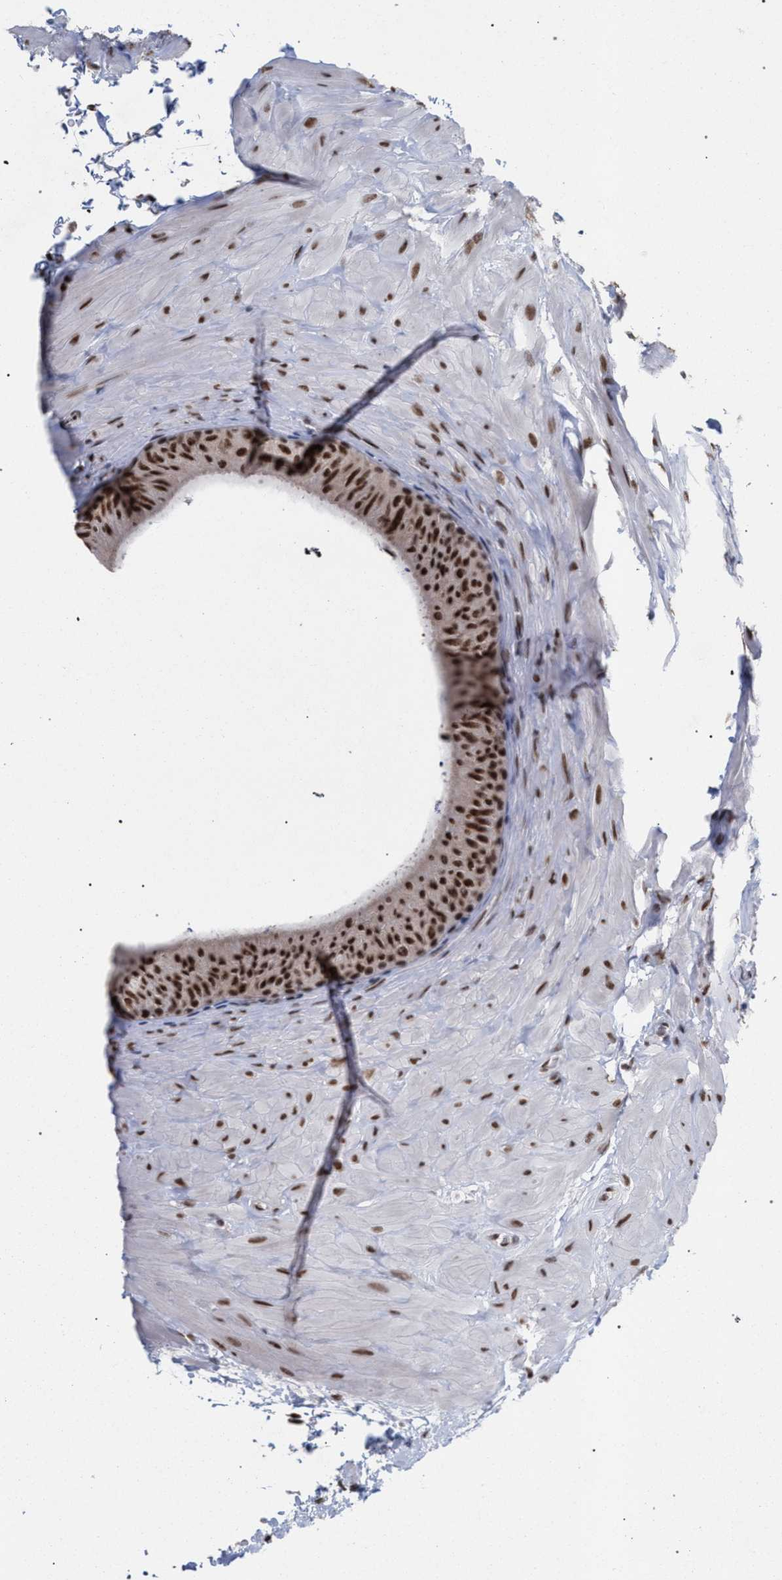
{"staining": {"intensity": "strong", "quantity": ">75%", "location": "nuclear"}, "tissue": "epididymis", "cell_type": "Glandular cells", "image_type": "normal", "snomed": [{"axis": "morphology", "description": "Normal tissue, NOS"}, {"axis": "topography", "description": "Epididymis"}], "caption": "A high-resolution image shows immunohistochemistry (IHC) staining of normal epididymis, which demonstrates strong nuclear staining in approximately >75% of glandular cells. (Brightfield microscopy of DAB IHC at high magnification).", "gene": "SCAF4", "patient": {"sex": "male", "age": 34}}